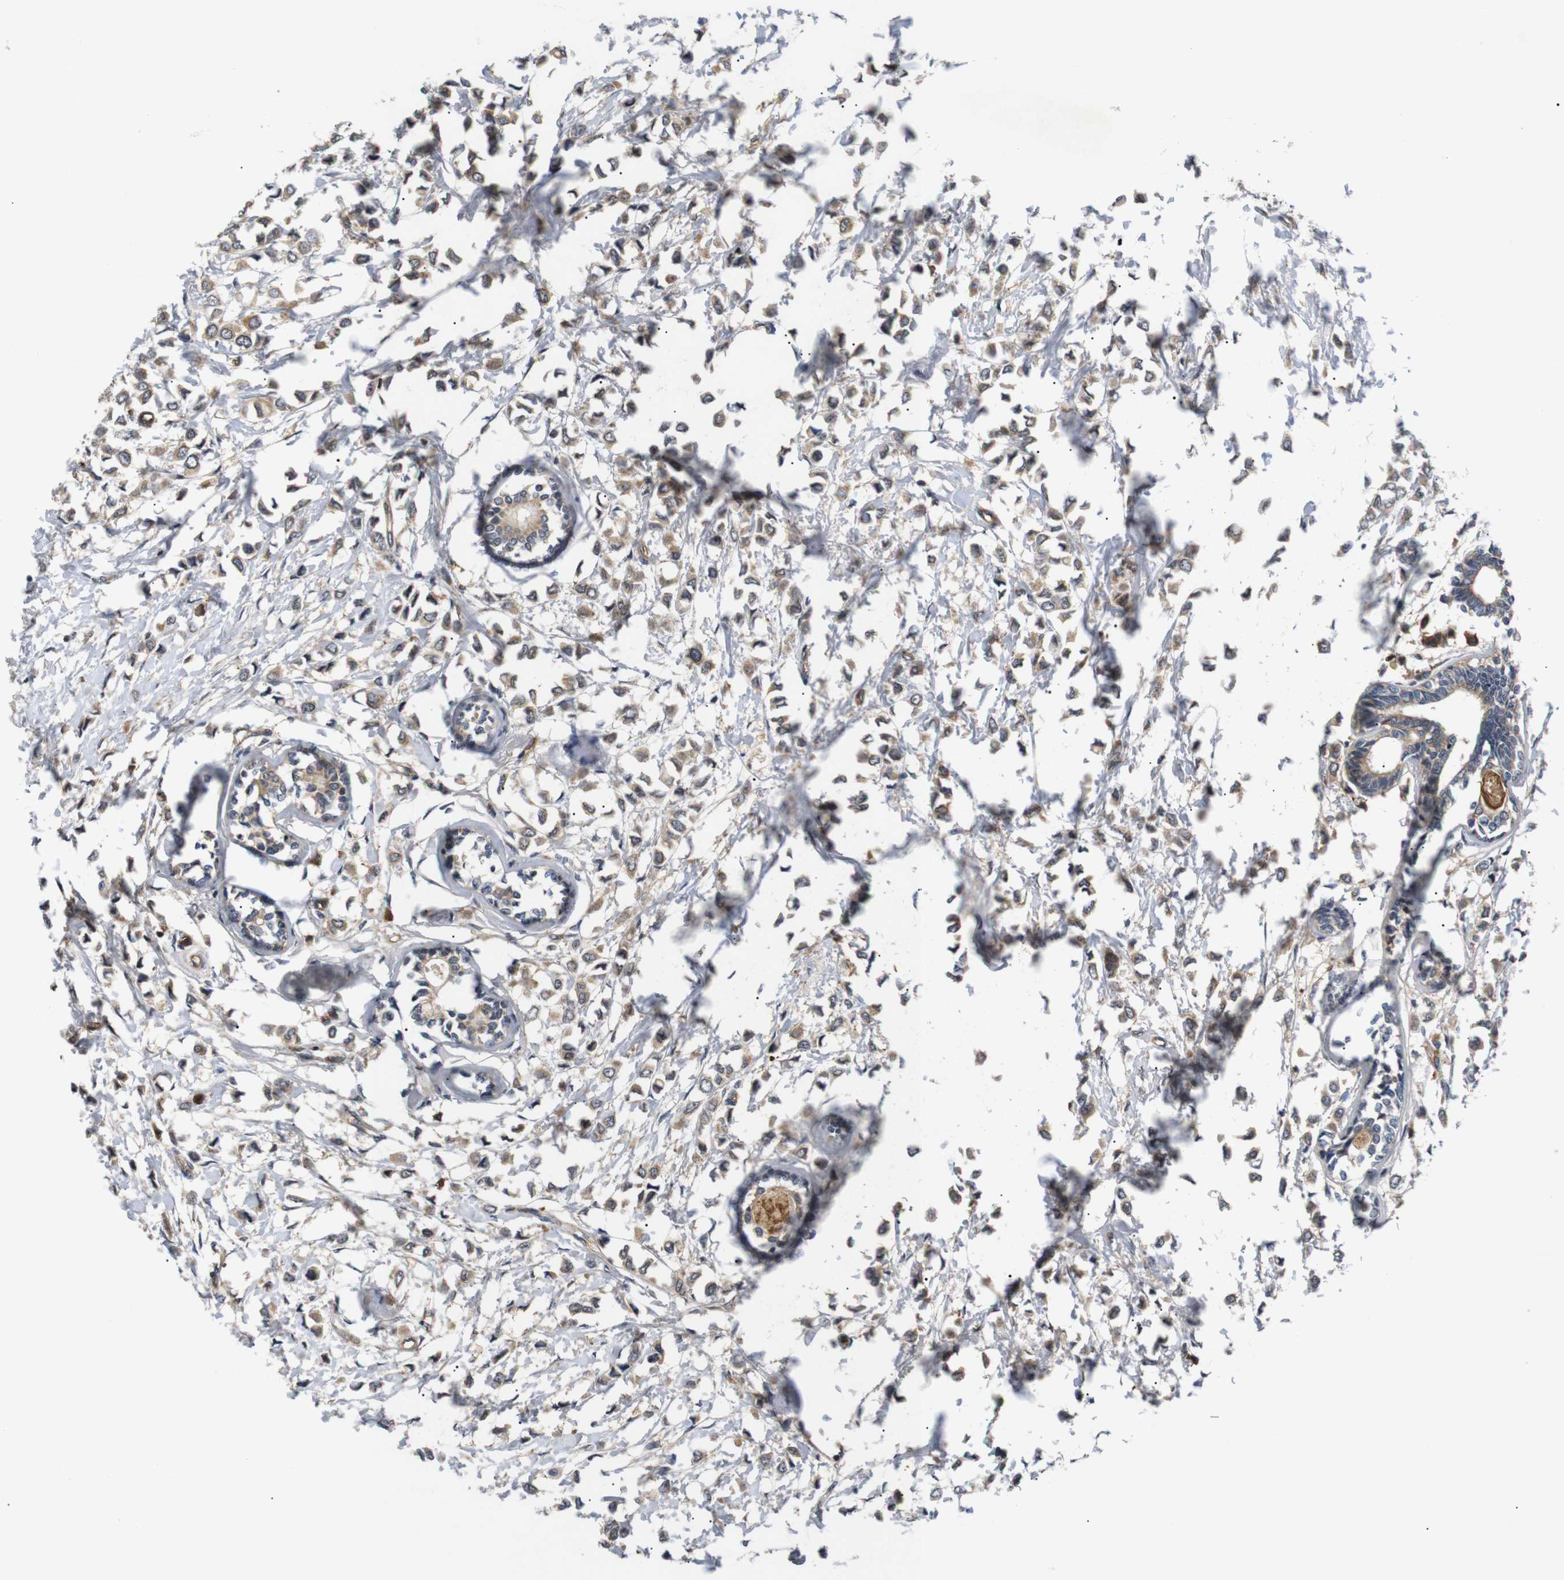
{"staining": {"intensity": "moderate", "quantity": ">75%", "location": "cytoplasmic/membranous"}, "tissue": "breast cancer", "cell_type": "Tumor cells", "image_type": "cancer", "snomed": [{"axis": "morphology", "description": "Lobular carcinoma"}, {"axis": "topography", "description": "Breast"}], "caption": "Immunohistochemistry (IHC) micrograph of neoplastic tissue: breast lobular carcinoma stained using immunohistochemistry (IHC) reveals medium levels of moderate protein expression localized specifically in the cytoplasmic/membranous of tumor cells, appearing as a cytoplasmic/membranous brown color.", "gene": "RIPK1", "patient": {"sex": "female", "age": 51}}